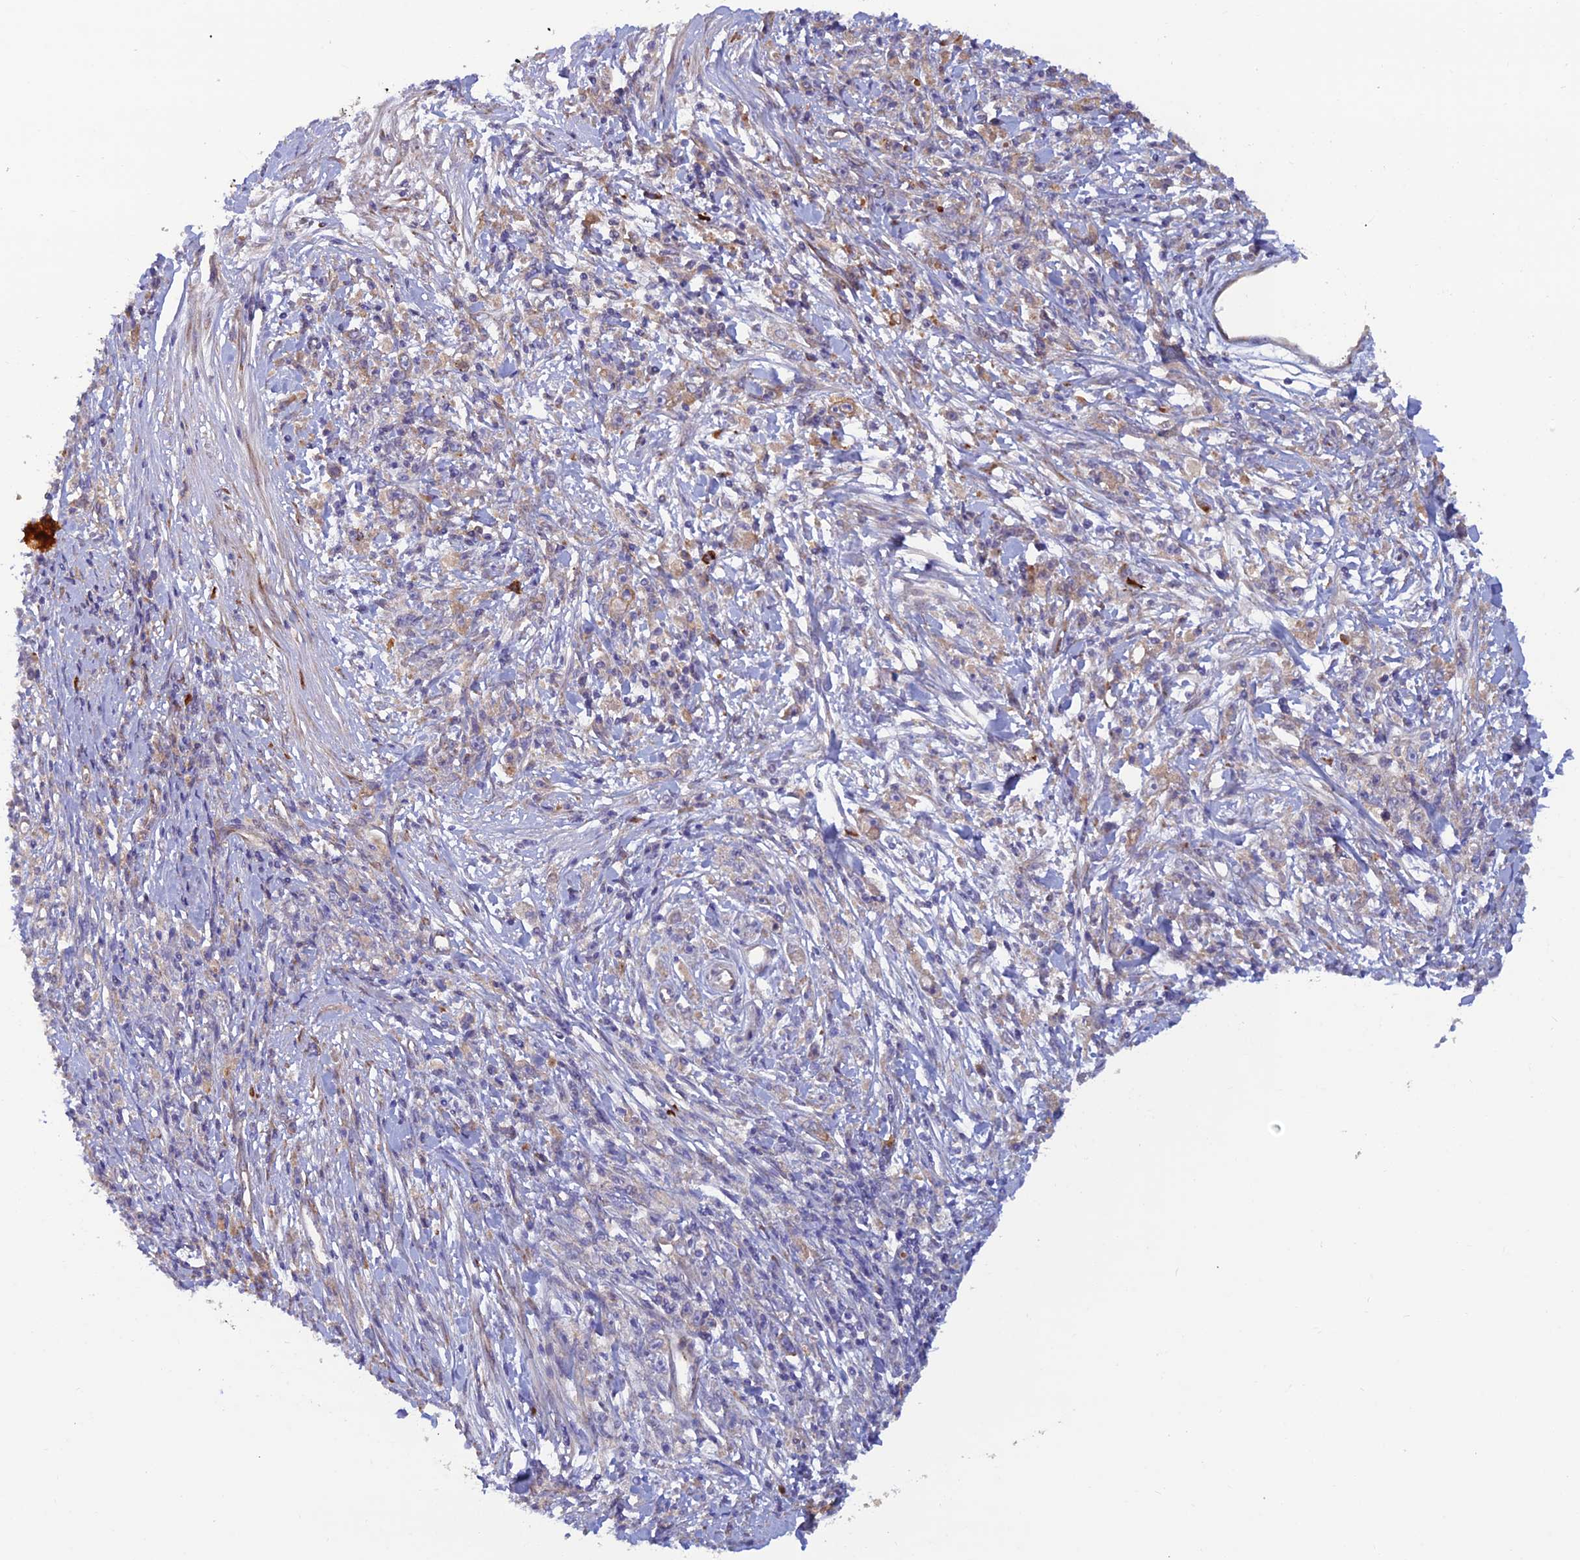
{"staining": {"intensity": "negative", "quantity": "none", "location": "none"}, "tissue": "stomach cancer", "cell_type": "Tumor cells", "image_type": "cancer", "snomed": [{"axis": "morphology", "description": "Adenocarcinoma, NOS"}, {"axis": "topography", "description": "Stomach"}], "caption": "Adenocarcinoma (stomach) stained for a protein using immunohistochemistry (IHC) displays no positivity tumor cells.", "gene": "GMCL1", "patient": {"sex": "female", "age": 59}}